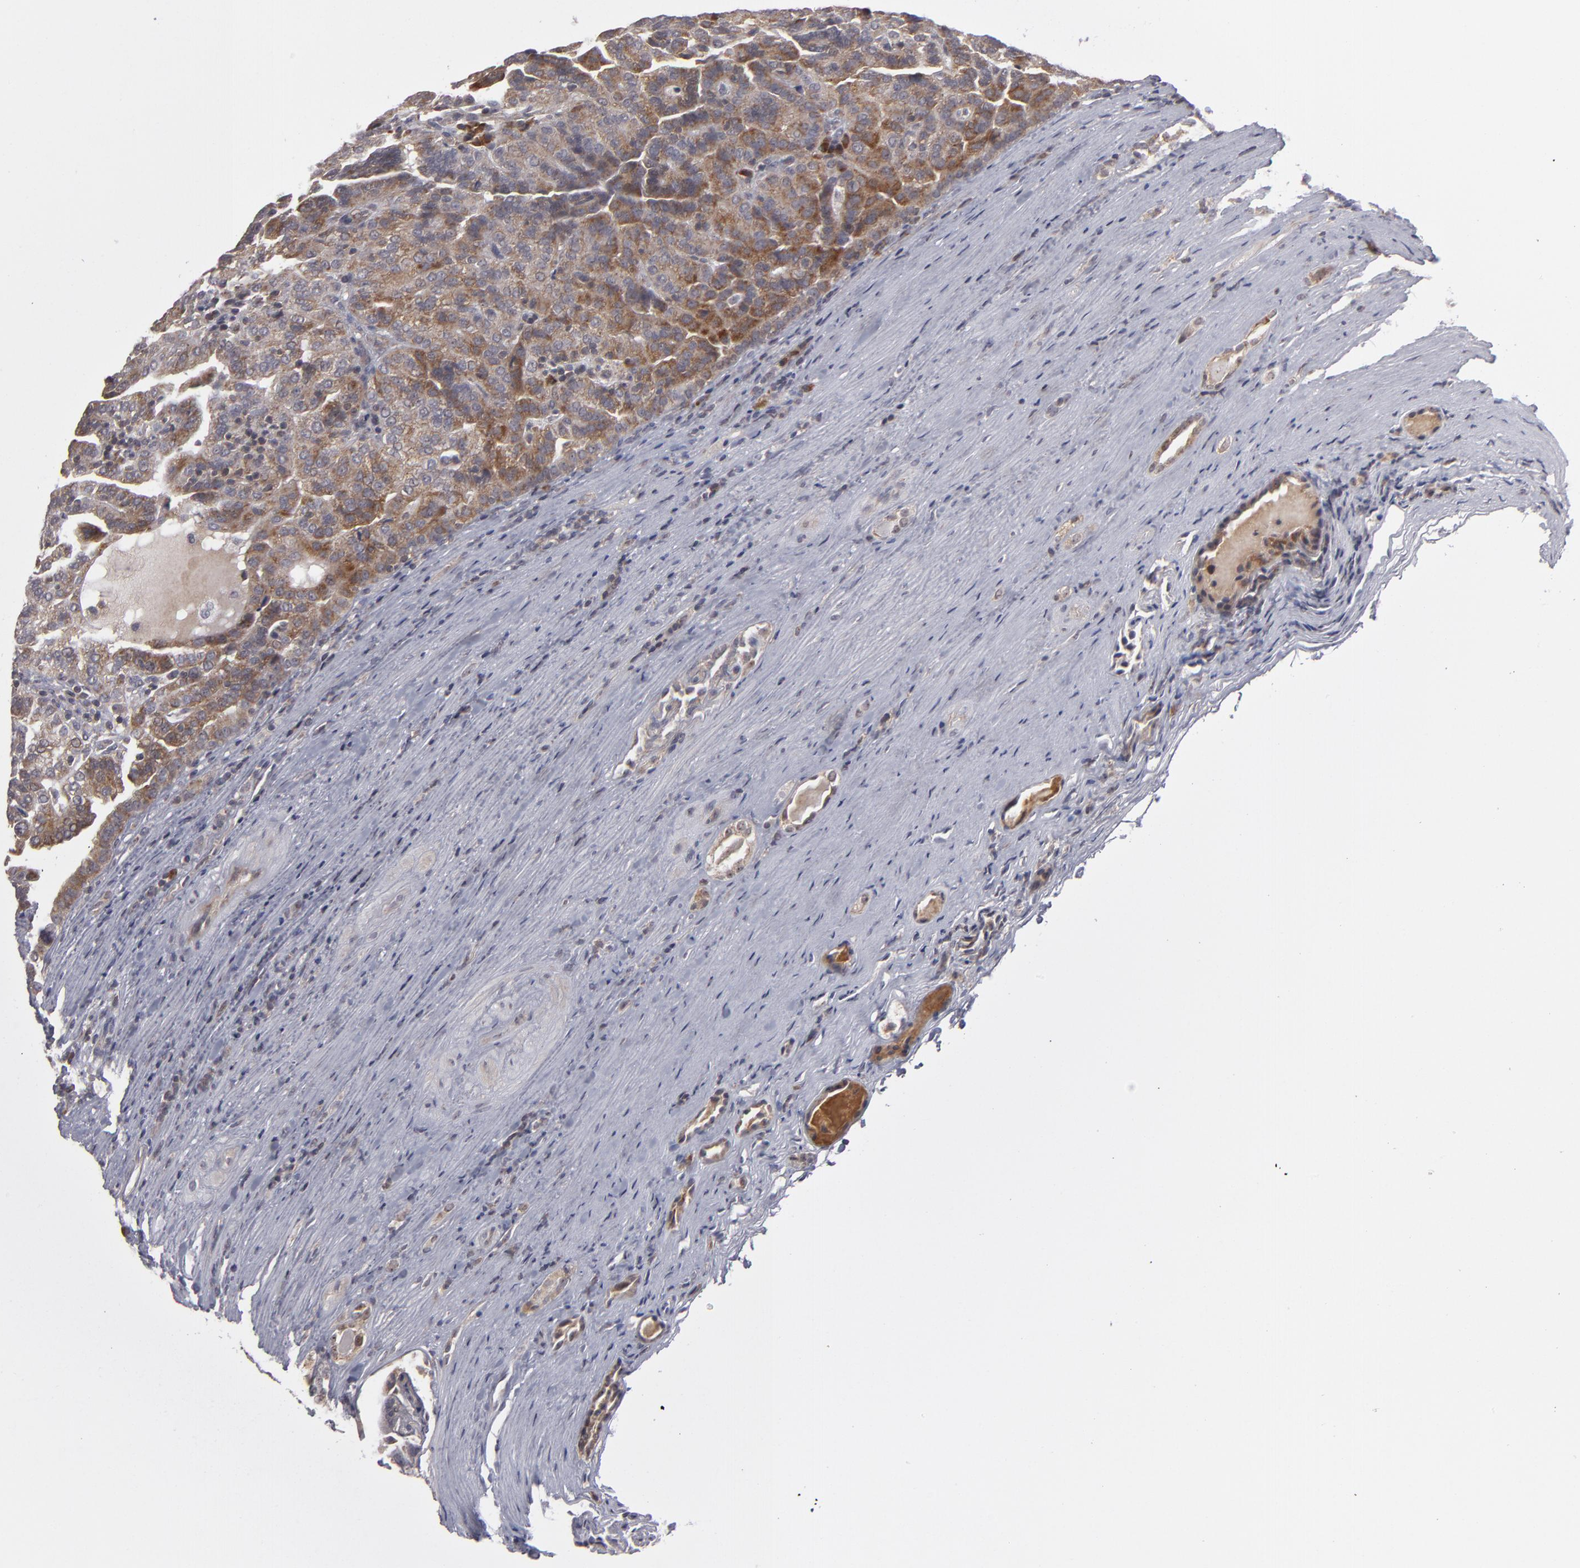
{"staining": {"intensity": "strong", "quantity": "25%-75%", "location": "cytoplasmic/membranous"}, "tissue": "renal cancer", "cell_type": "Tumor cells", "image_type": "cancer", "snomed": [{"axis": "morphology", "description": "Adenocarcinoma, NOS"}, {"axis": "topography", "description": "Kidney"}], "caption": "High-power microscopy captured an IHC image of renal cancer, revealing strong cytoplasmic/membranous expression in approximately 25%-75% of tumor cells.", "gene": "GLCCI1", "patient": {"sex": "male", "age": 61}}